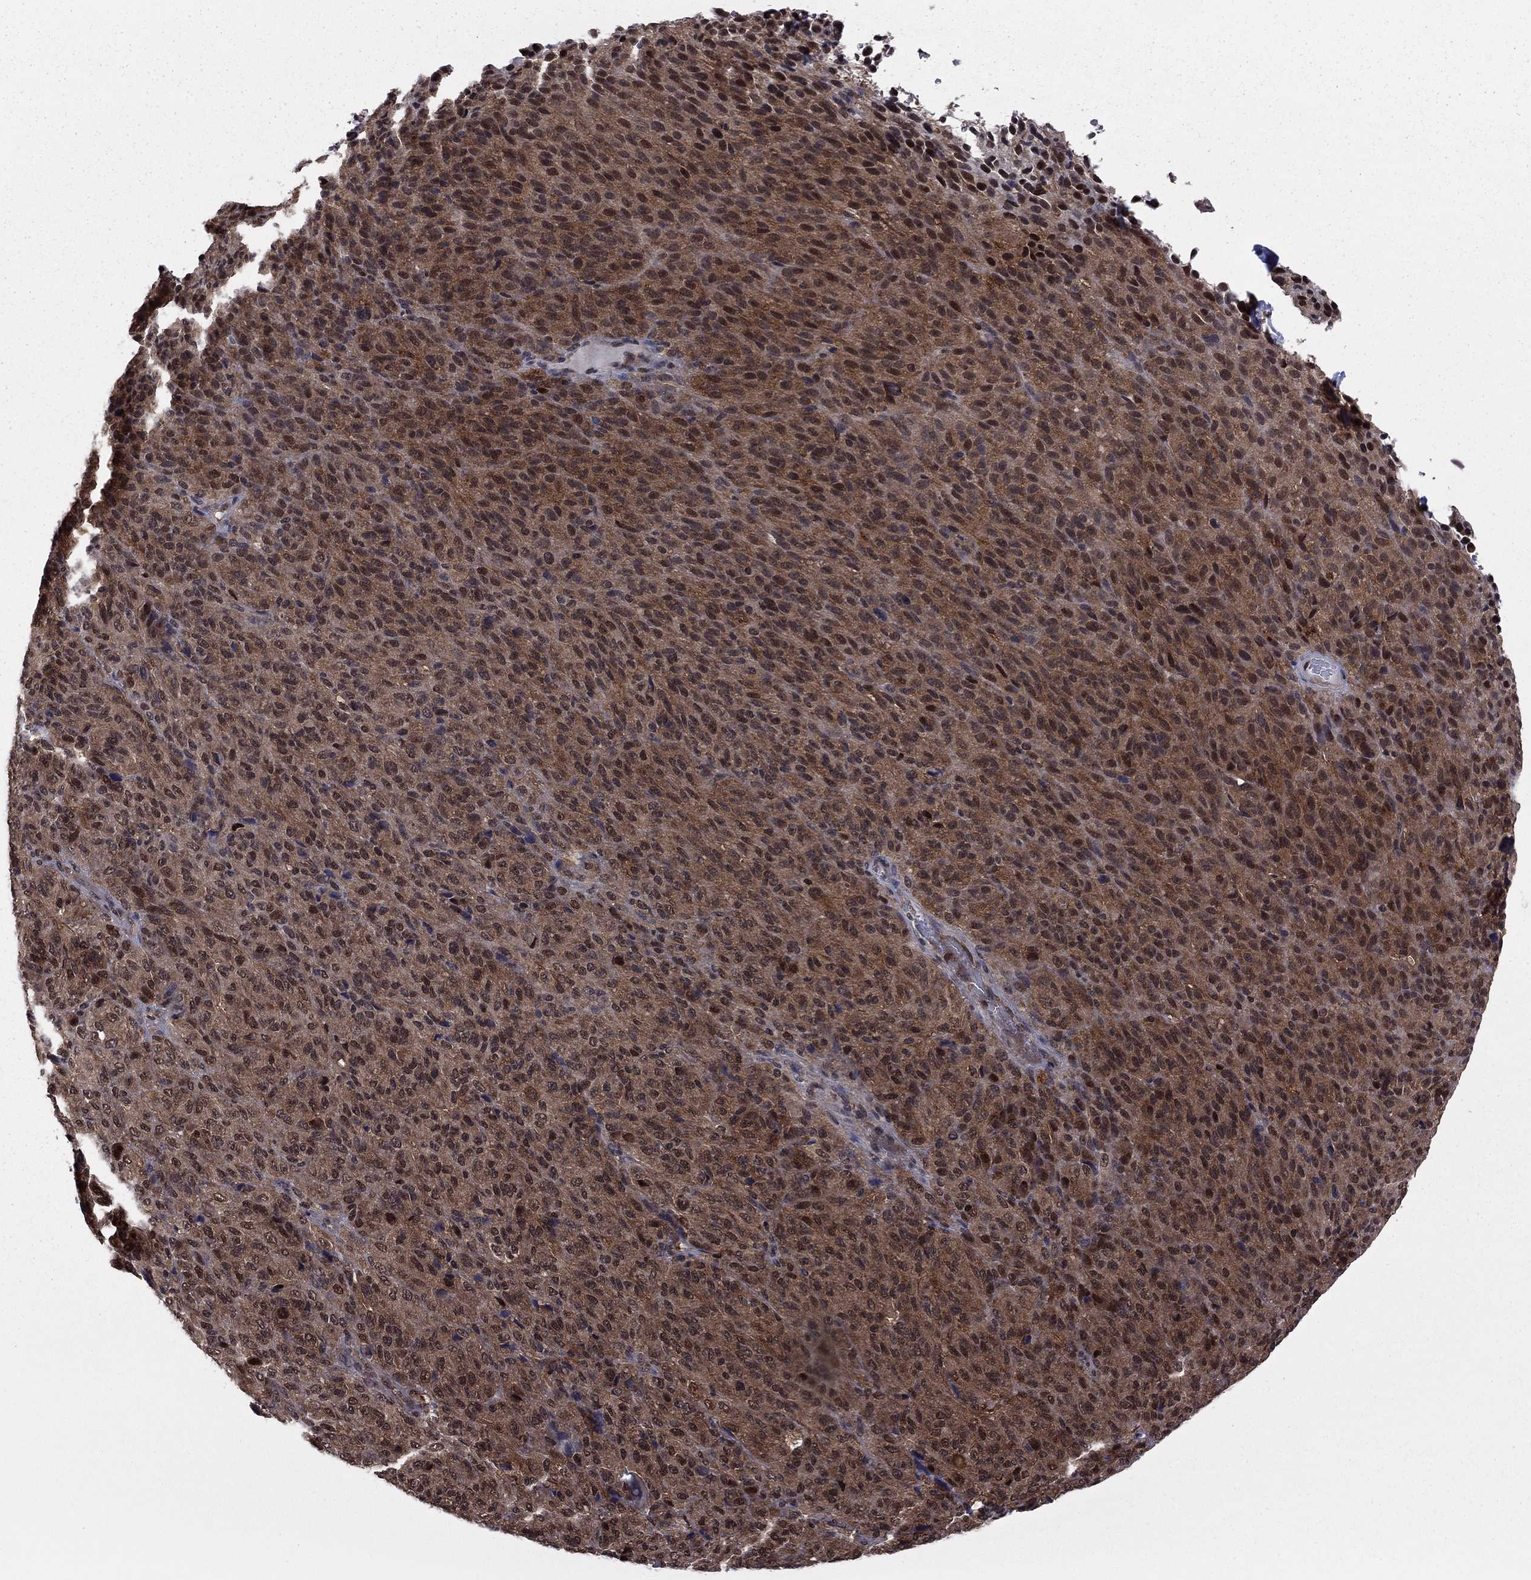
{"staining": {"intensity": "moderate", "quantity": "25%-75%", "location": "cytoplasmic/membranous,nuclear"}, "tissue": "melanoma", "cell_type": "Tumor cells", "image_type": "cancer", "snomed": [{"axis": "morphology", "description": "Malignant melanoma, Metastatic site"}, {"axis": "topography", "description": "Brain"}], "caption": "The immunohistochemical stain labels moderate cytoplasmic/membranous and nuclear positivity in tumor cells of malignant melanoma (metastatic site) tissue.", "gene": "PSMD2", "patient": {"sex": "female", "age": 56}}